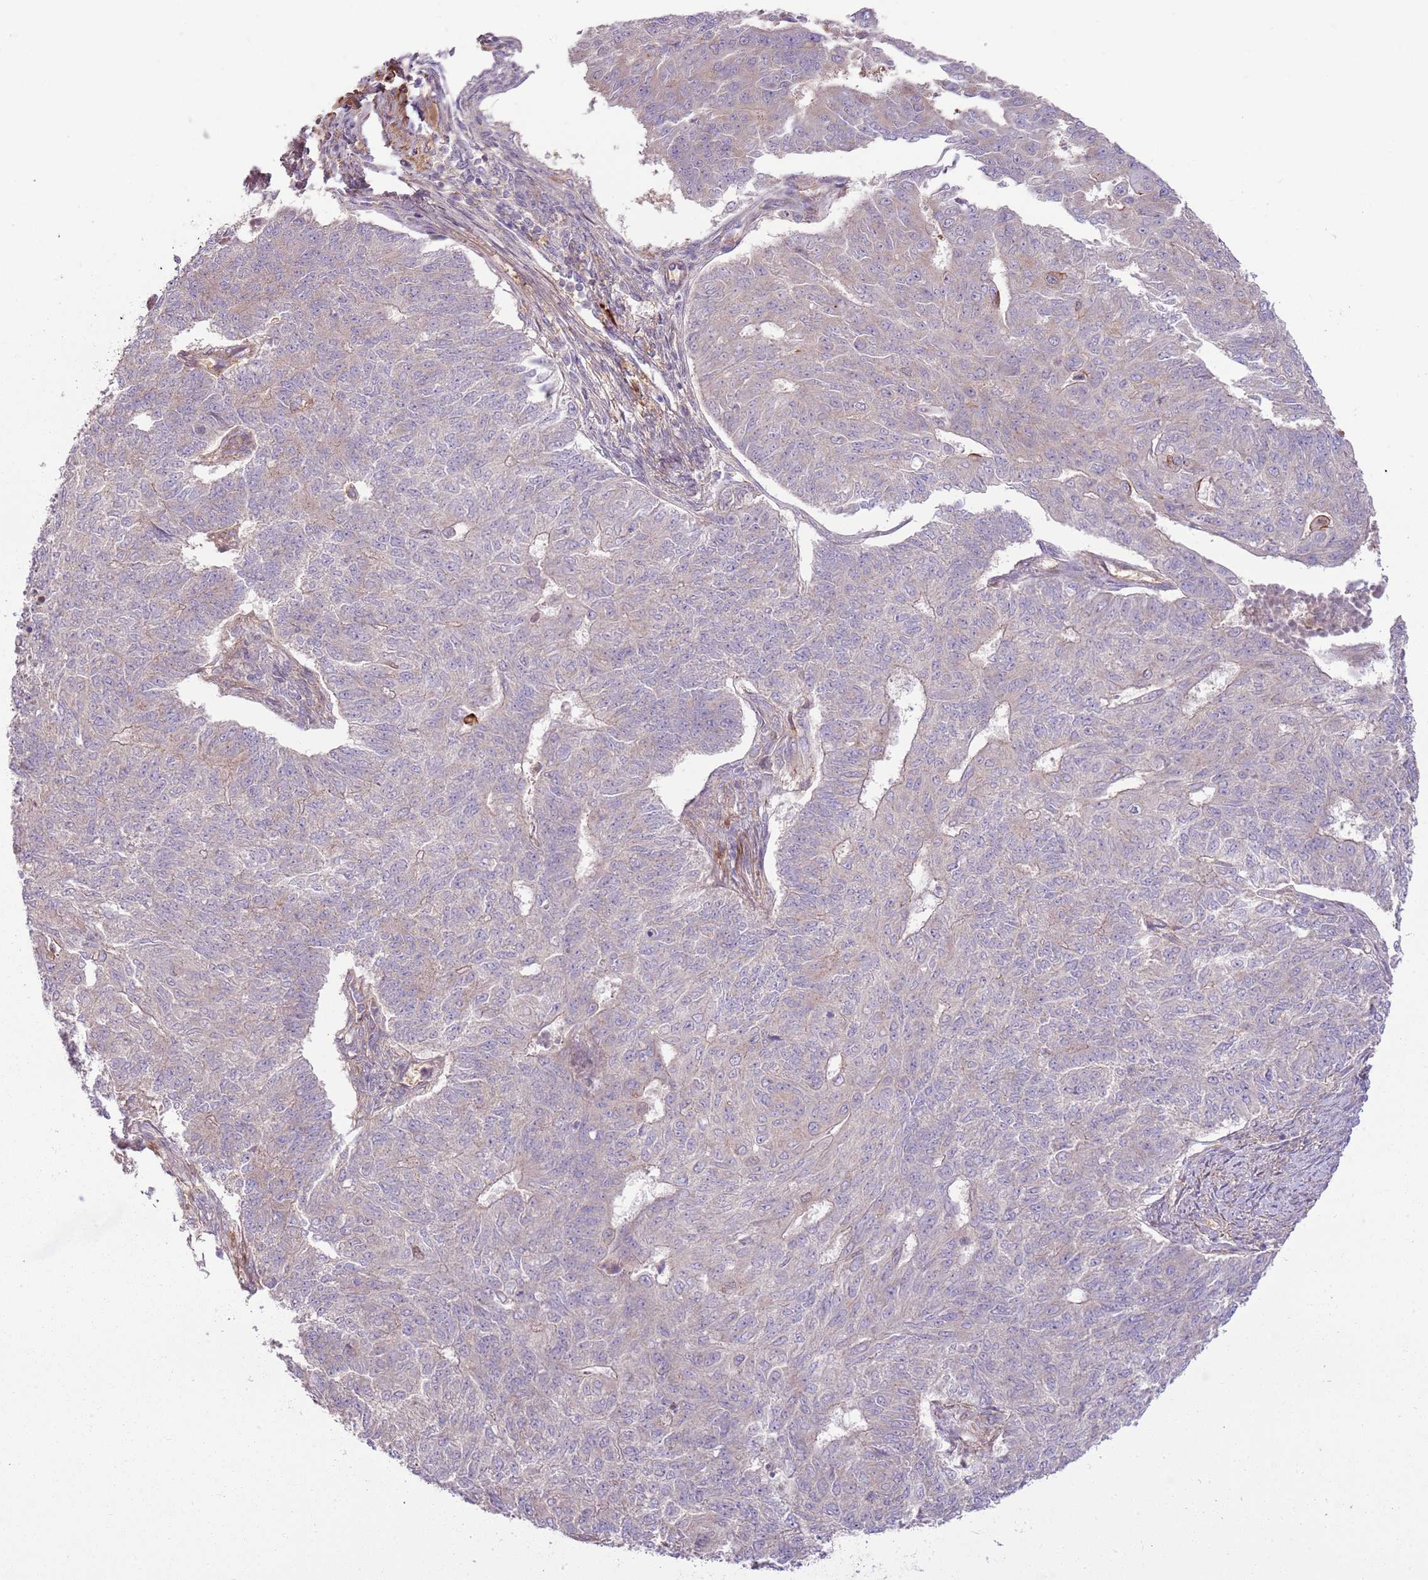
{"staining": {"intensity": "weak", "quantity": "<25%", "location": "cytoplasmic/membranous"}, "tissue": "endometrial cancer", "cell_type": "Tumor cells", "image_type": "cancer", "snomed": [{"axis": "morphology", "description": "Adenocarcinoma, NOS"}, {"axis": "topography", "description": "Endometrium"}], "caption": "IHC of human endometrial adenocarcinoma reveals no expression in tumor cells. (Immunohistochemistry (ihc), brightfield microscopy, high magnification).", "gene": "RNF128", "patient": {"sex": "female", "age": 32}}